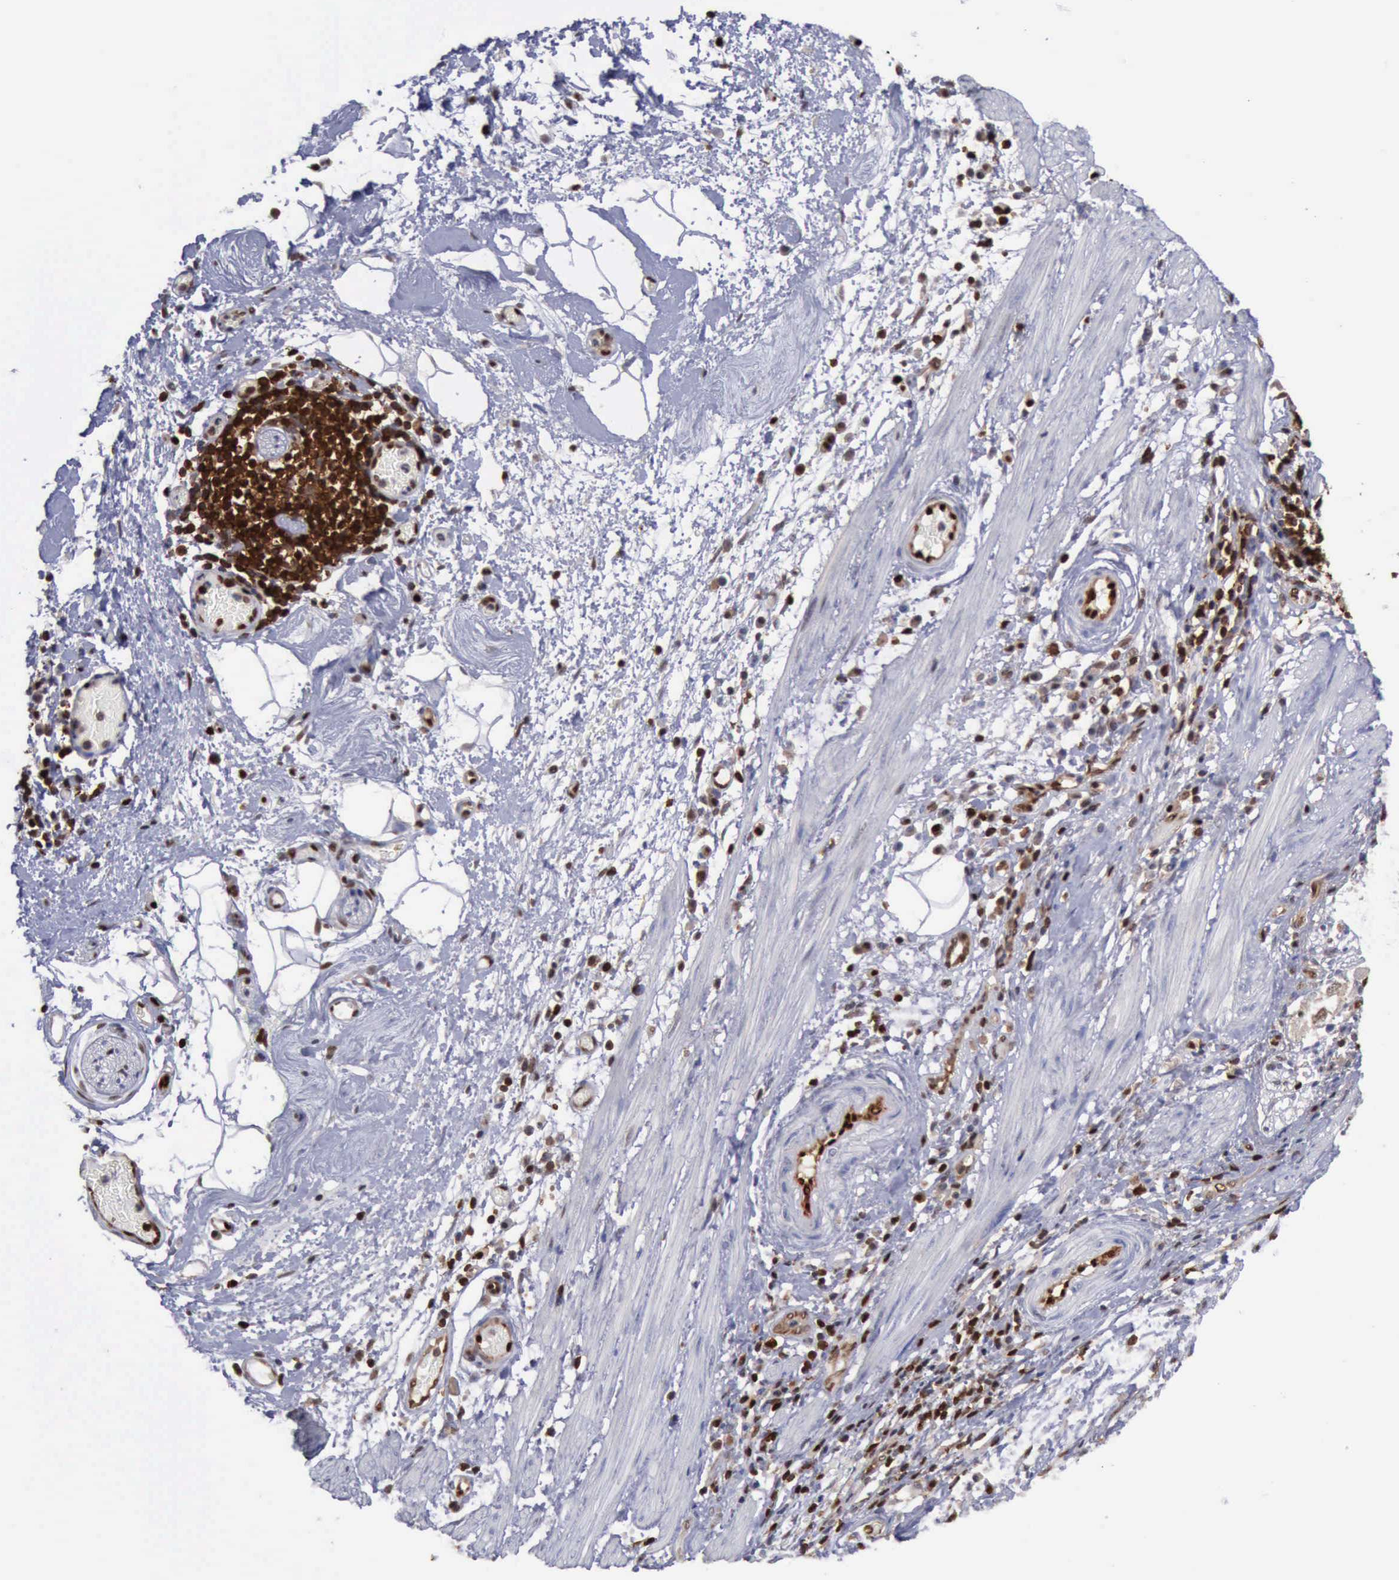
{"staining": {"intensity": "negative", "quantity": "none", "location": "none"}, "tissue": "stomach cancer", "cell_type": "Tumor cells", "image_type": "cancer", "snomed": [{"axis": "morphology", "description": "Adenocarcinoma, NOS"}, {"axis": "topography", "description": "Stomach, lower"}], "caption": "Immunohistochemistry (IHC) image of neoplastic tissue: stomach adenocarcinoma stained with DAB displays no significant protein positivity in tumor cells.", "gene": "PDCD4", "patient": {"sex": "female", "age": 86}}